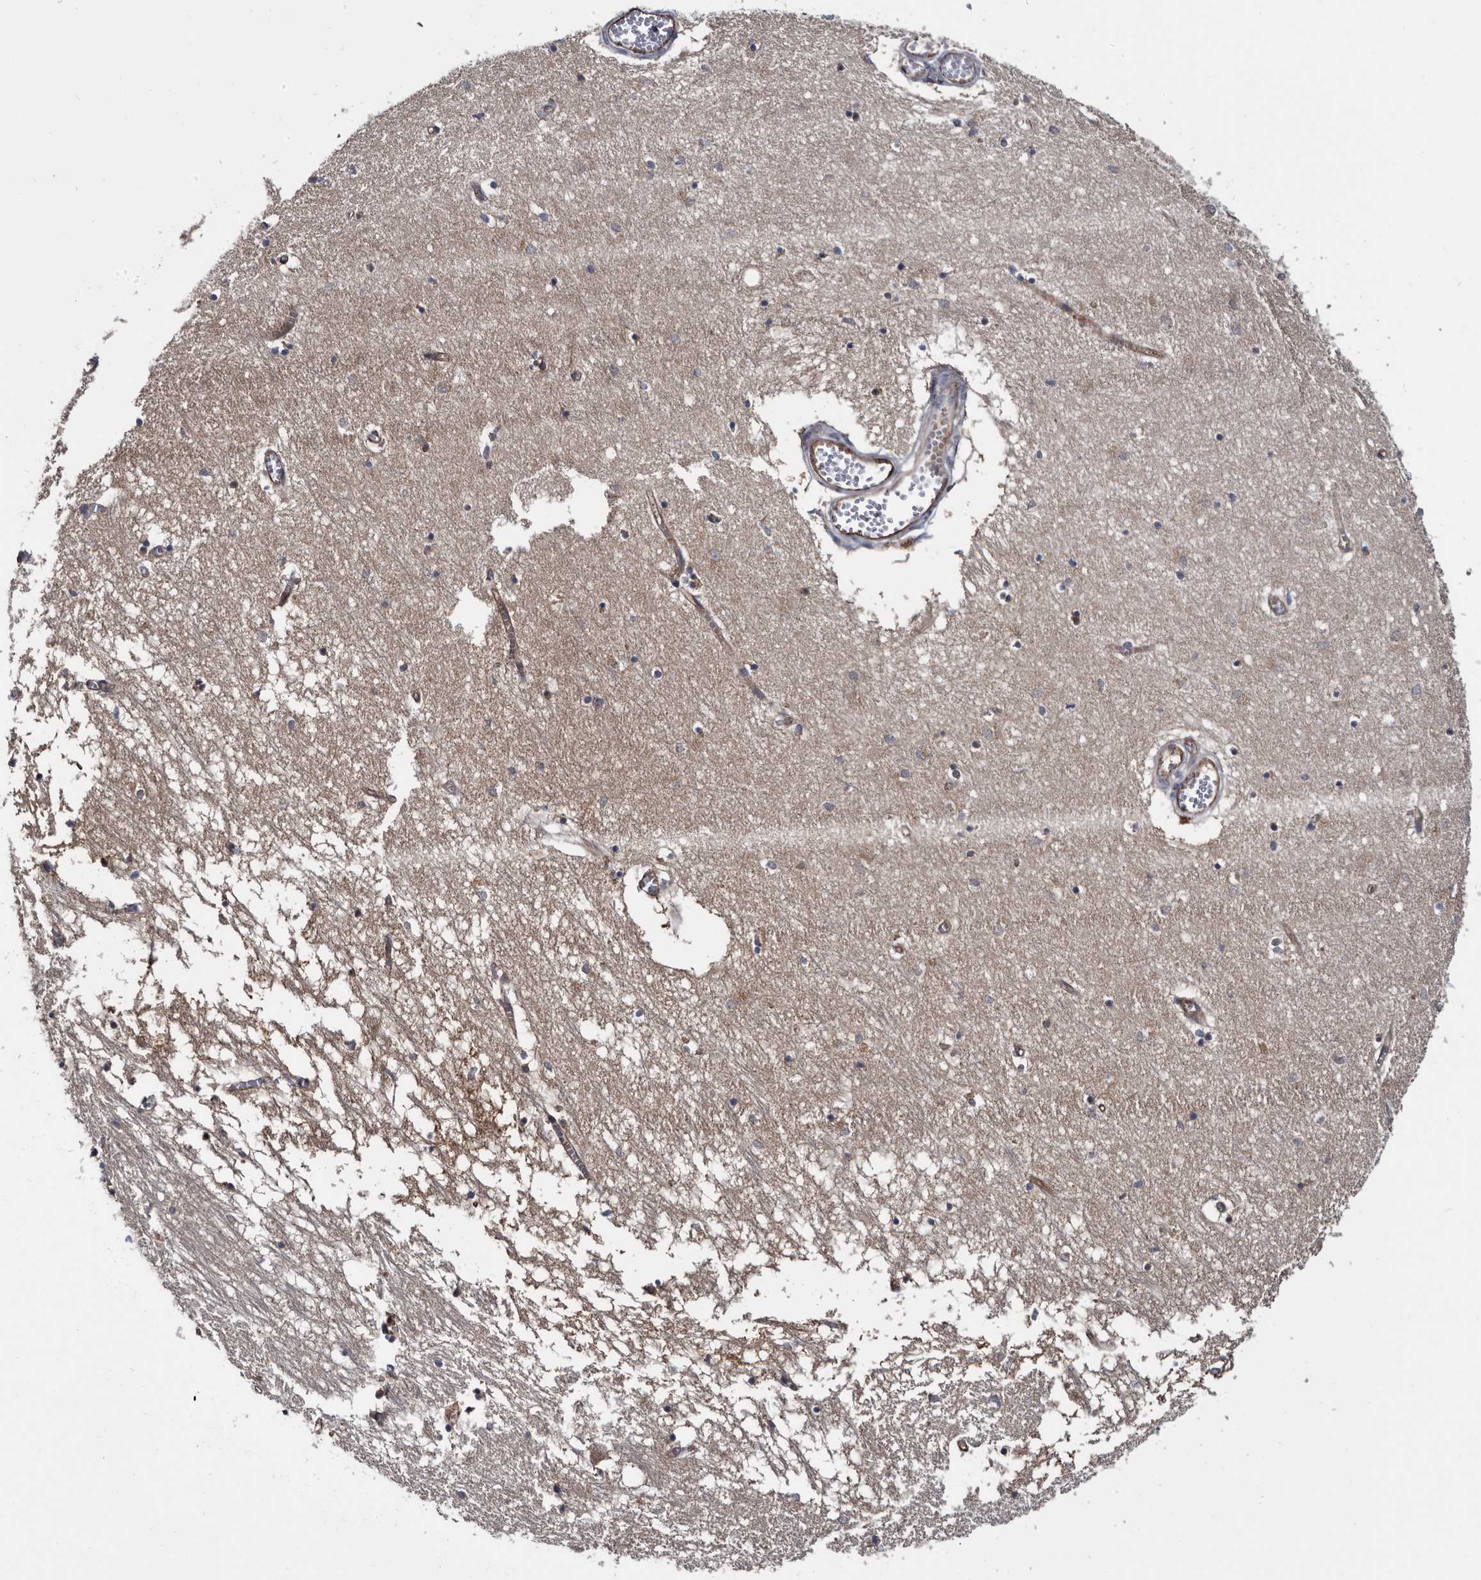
{"staining": {"intensity": "weak", "quantity": "<25%", "location": "cytoplasmic/membranous"}, "tissue": "hippocampus", "cell_type": "Glial cells", "image_type": "normal", "snomed": [{"axis": "morphology", "description": "Normal tissue, NOS"}, {"axis": "topography", "description": "Hippocampus"}], "caption": "Immunohistochemistry photomicrograph of unremarkable hippocampus: human hippocampus stained with DAB shows no significant protein positivity in glial cells. (DAB (3,3'-diaminobenzidine) IHC visualized using brightfield microscopy, high magnification).", "gene": "TSPAN17", "patient": {"sex": "male", "age": 70}}